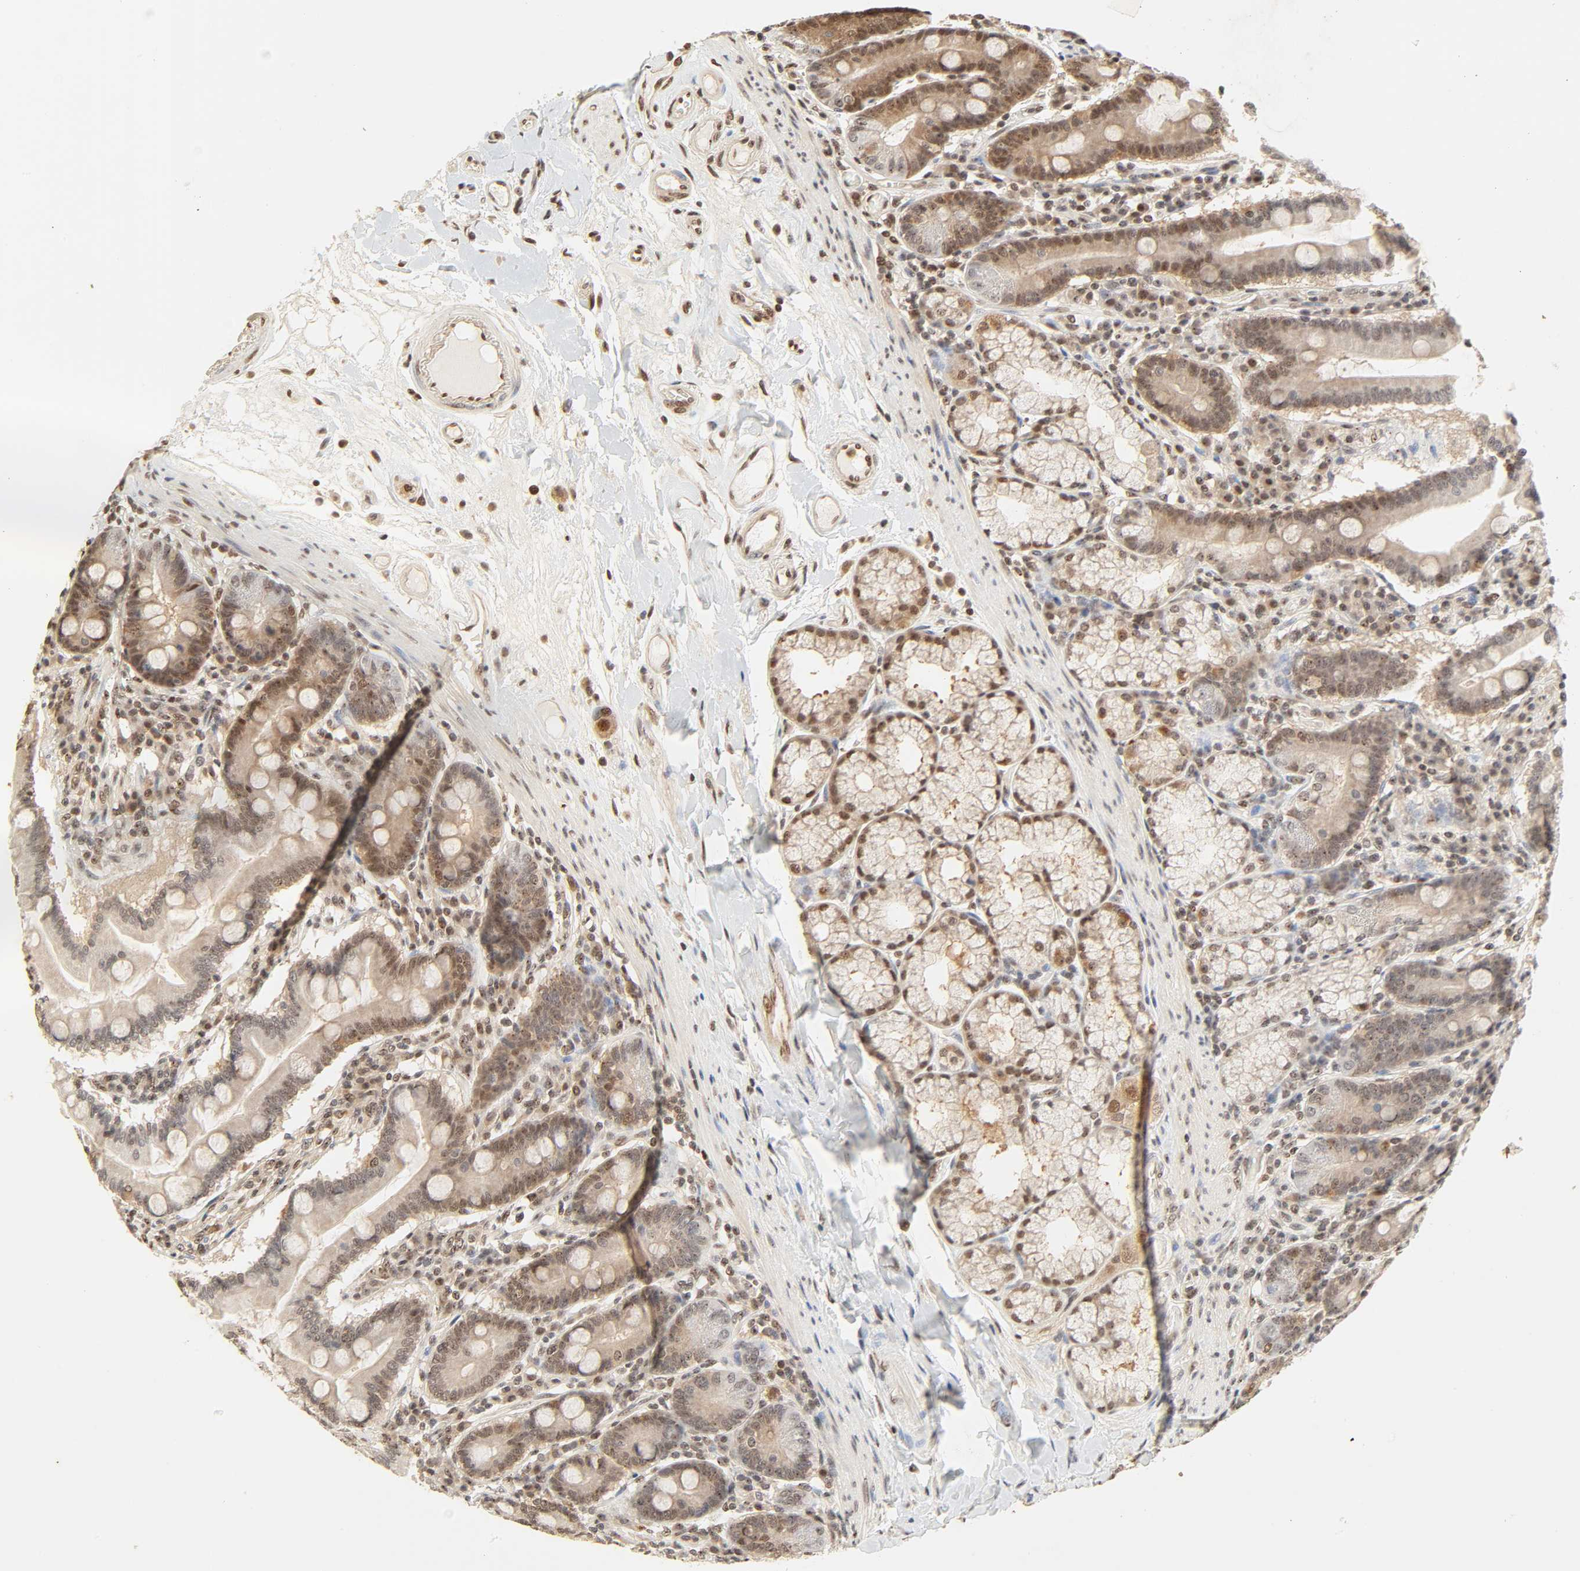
{"staining": {"intensity": "moderate", "quantity": "<25%", "location": "nuclear"}, "tissue": "duodenum", "cell_type": "Glandular cells", "image_type": "normal", "snomed": [{"axis": "morphology", "description": "Normal tissue, NOS"}, {"axis": "topography", "description": "Duodenum"}], "caption": "Normal duodenum was stained to show a protein in brown. There is low levels of moderate nuclear positivity in about <25% of glandular cells.", "gene": "UBC", "patient": {"sex": "female", "age": 64}}